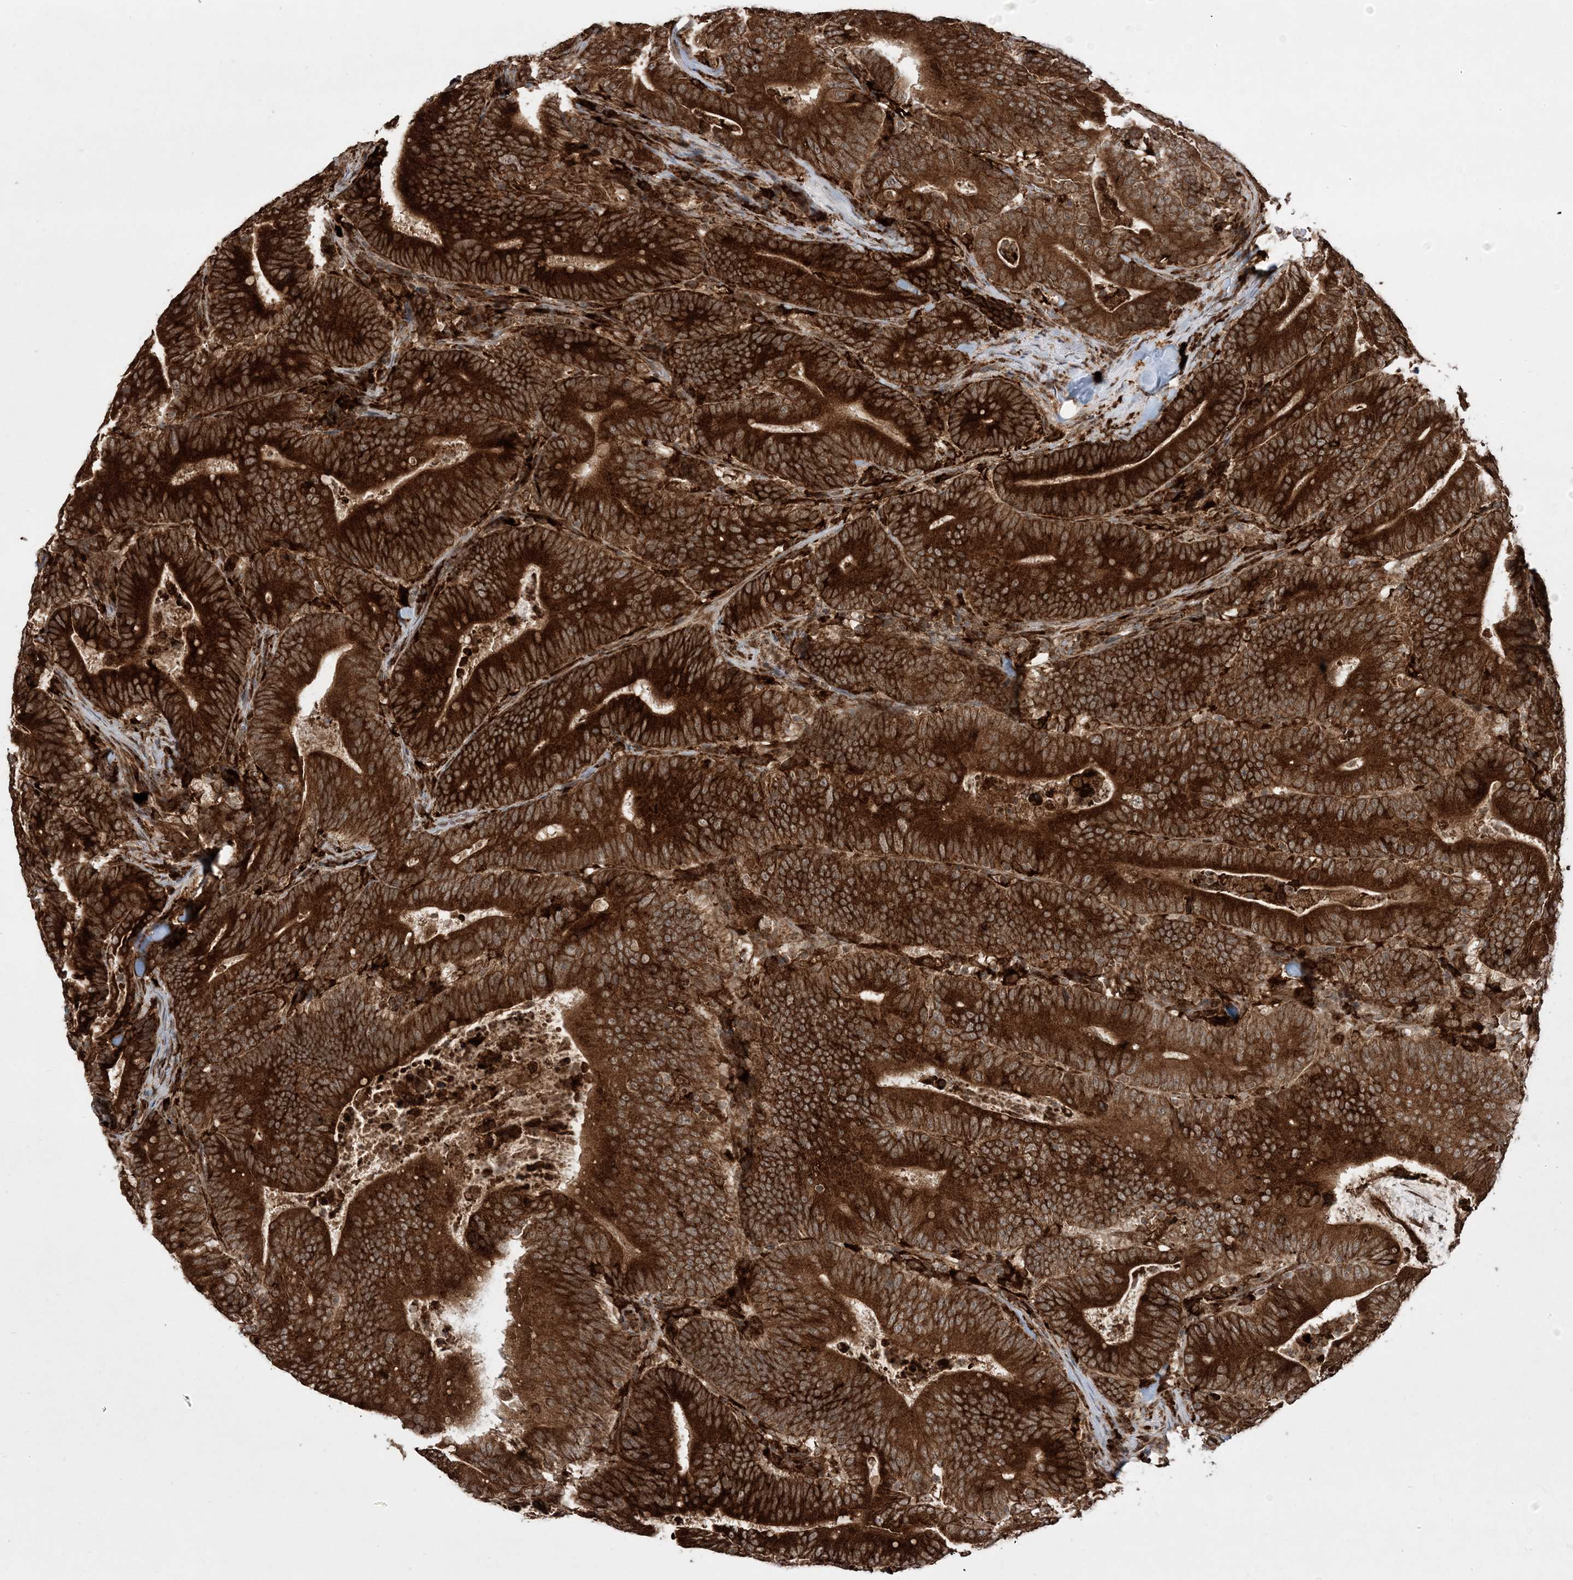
{"staining": {"intensity": "strong", "quantity": ">75%", "location": "cytoplasmic/membranous,nuclear"}, "tissue": "colorectal cancer", "cell_type": "Tumor cells", "image_type": "cancer", "snomed": [{"axis": "morphology", "description": "Adenocarcinoma, NOS"}, {"axis": "topography", "description": "Colon"}], "caption": "Protein staining of colorectal adenocarcinoma tissue exhibits strong cytoplasmic/membranous and nuclear staining in about >75% of tumor cells.", "gene": "EPC2", "patient": {"sex": "female", "age": 66}}